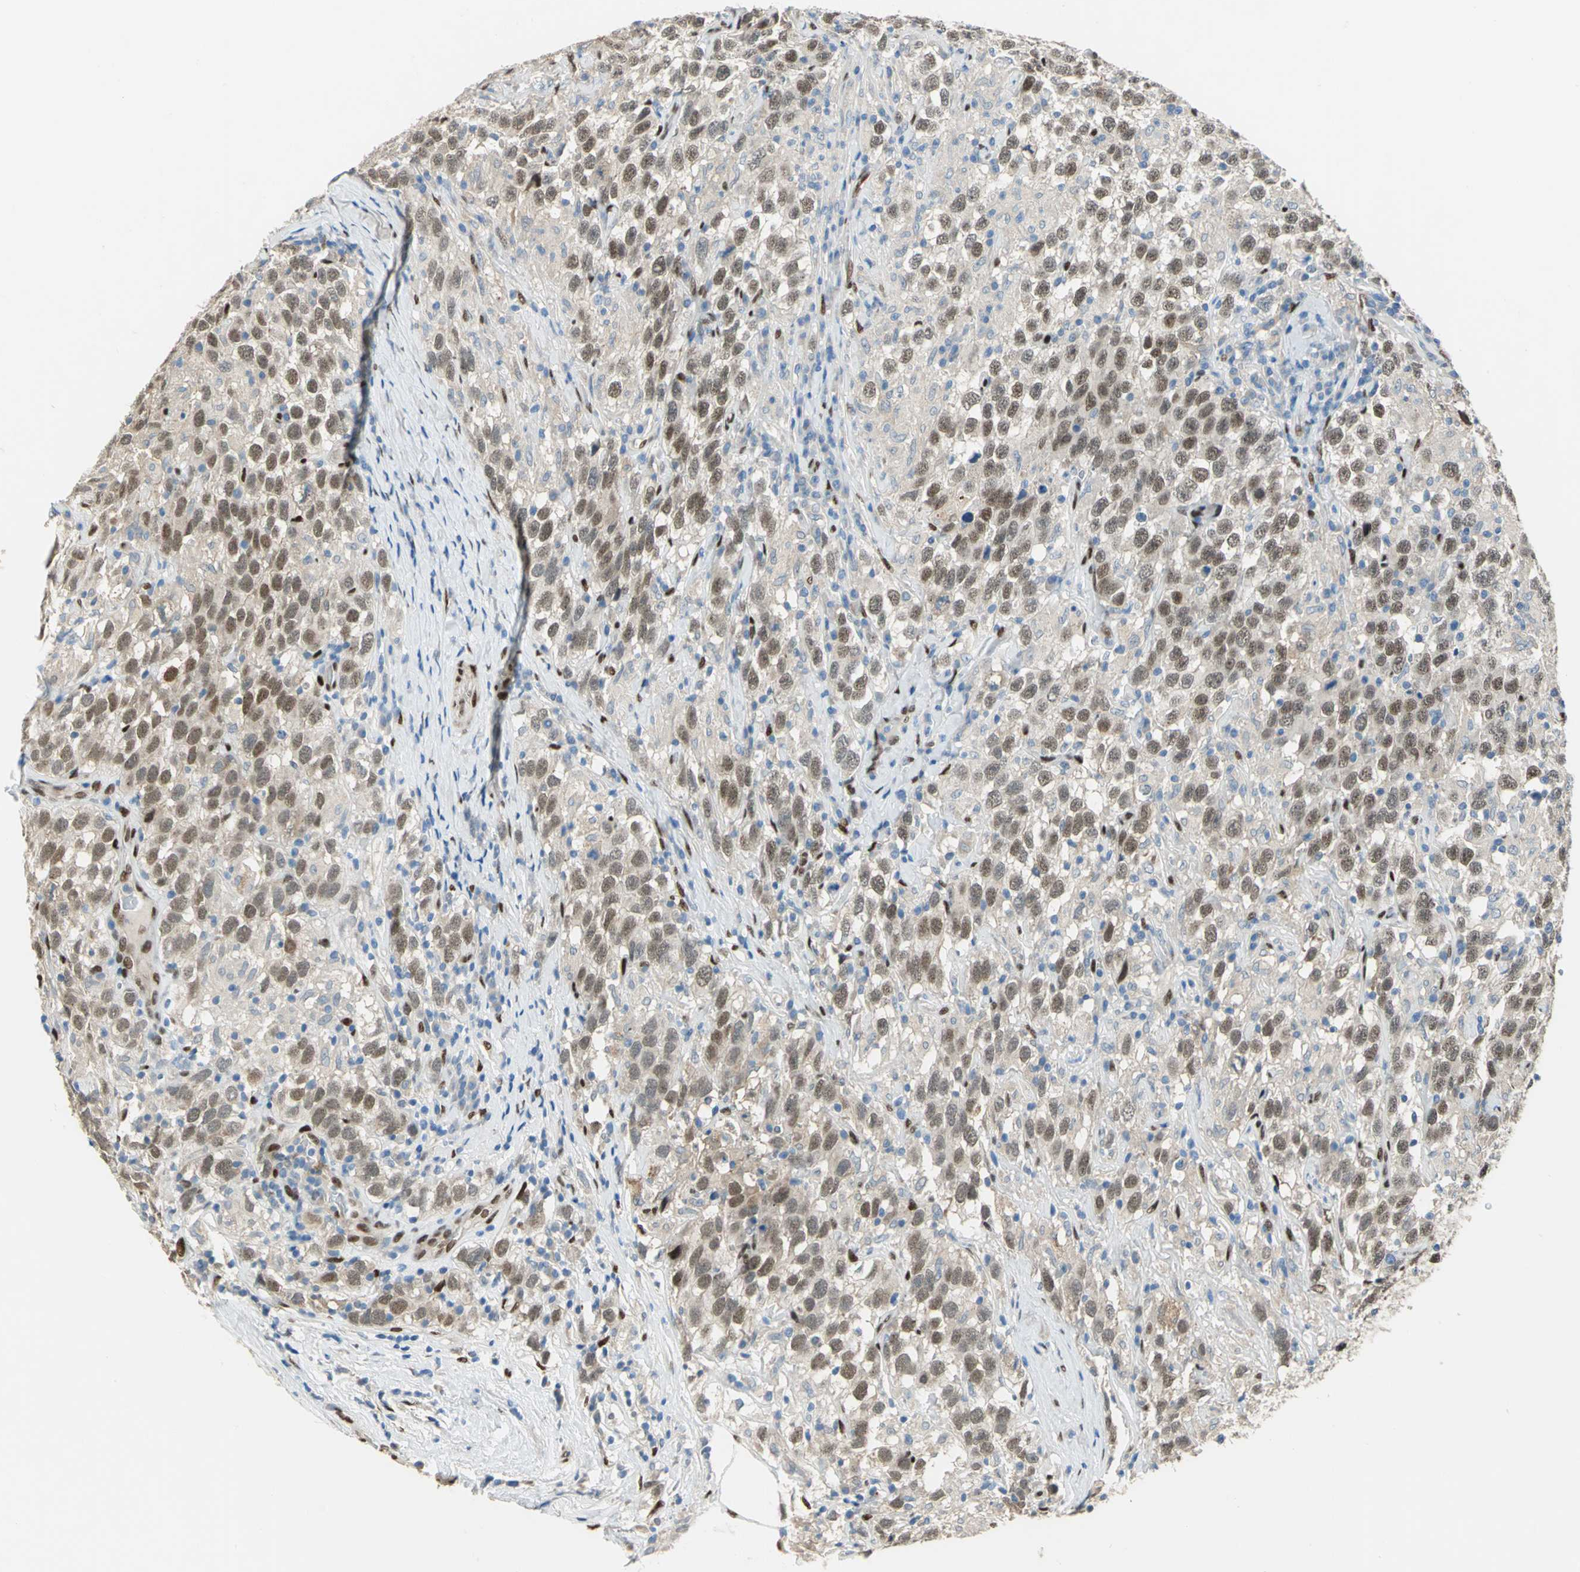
{"staining": {"intensity": "moderate", "quantity": ">75%", "location": "cytoplasmic/membranous,nuclear"}, "tissue": "testis cancer", "cell_type": "Tumor cells", "image_type": "cancer", "snomed": [{"axis": "morphology", "description": "Seminoma, NOS"}, {"axis": "topography", "description": "Testis"}], "caption": "There is medium levels of moderate cytoplasmic/membranous and nuclear staining in tumor cells of testis cancer (seminoma), as demonstrated by immunohistochemical staining (brown color).", "gene": "RBFOX2", "patient": {"sex": "male", "age": 41}}